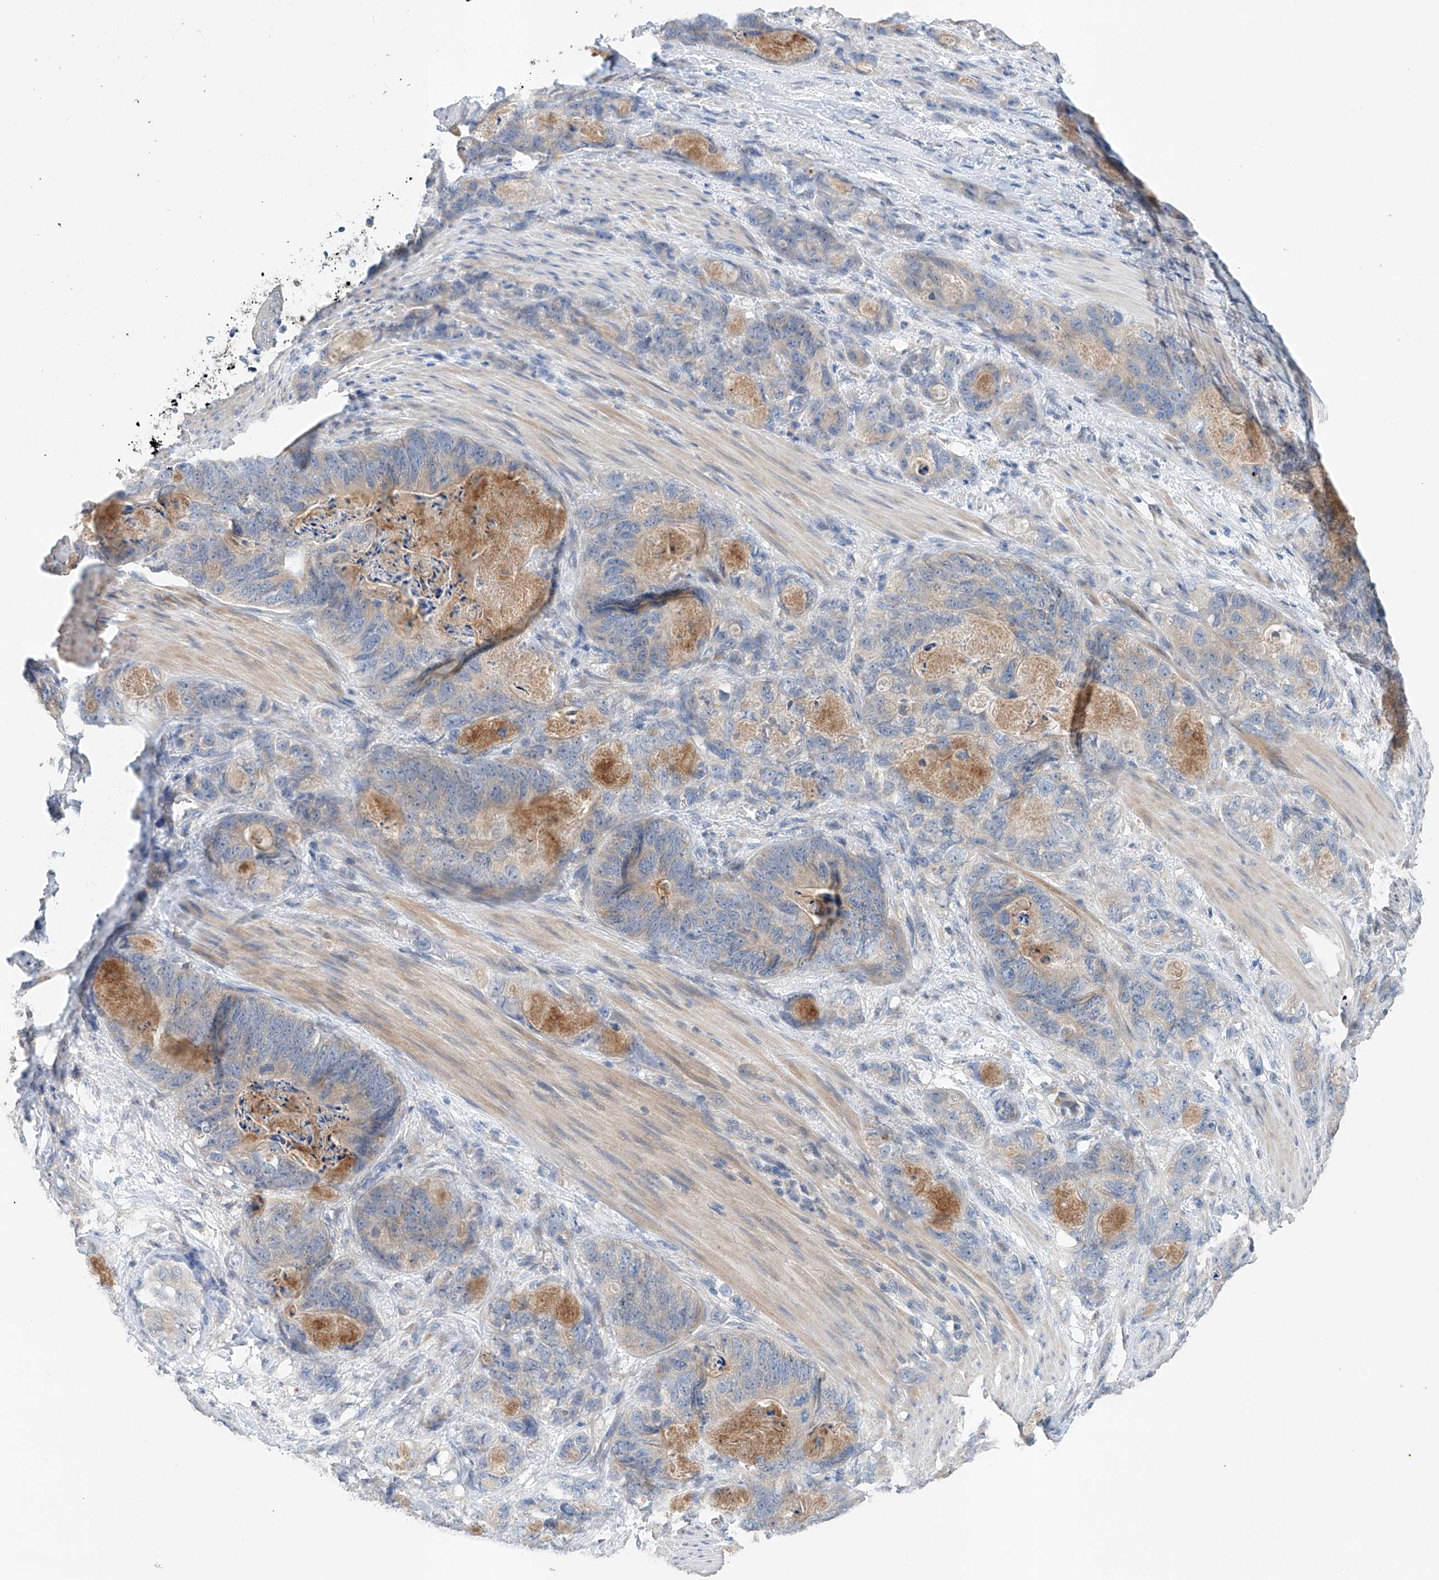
{"staining": {"intensity": "negative", "quantity": "none", "location": "none"}, "tissue": "stomach cancer", "cell_type": "Tumor cells", "image_type": "cancer", "snomed": [{"axis": "morphology", "description": "Normal tissue, NOS"}, {"axis": "morphology", "description": "Adenocarcinoma, NOS"}, {"axis": "topography", "description": "Stomach"}], "caption": "An immunohistochemistry (IHC) micrograph of adenocarcinoma (stomach) is shown. There is no staining in tumor cells of adenocarcinoma (stomach). (Brightfield microscopy of DAB immunohistochemistry at high magnification).", "gene": "GPC4", "patient": {"sex": "female", "age": 89}}